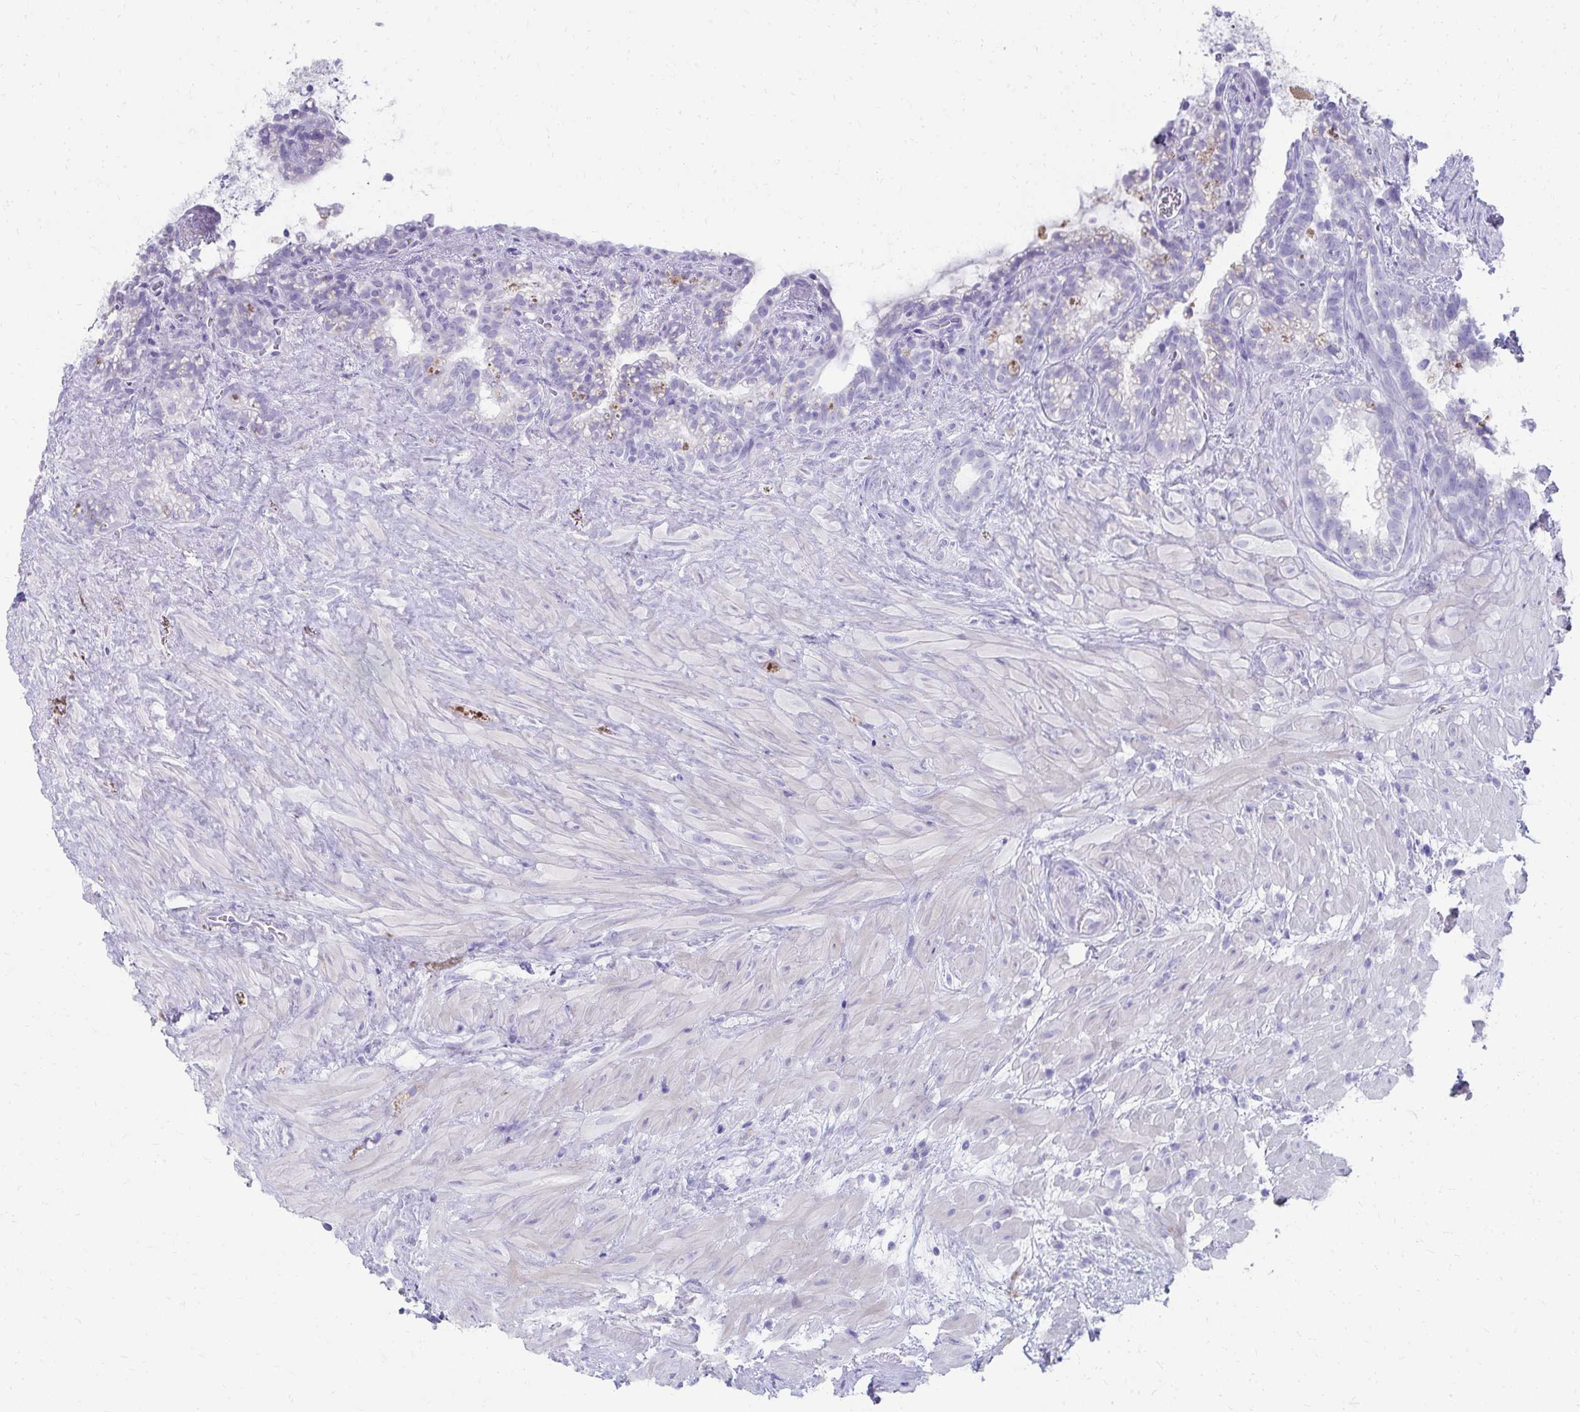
{"staining": {"intensity": "negative", "quantity": "none", "location": "none"}, "tissue": "seminal vesicle", "cell_type": "Glandular cells", "image_type": "normal", "snomed": [{"axis": "morphology", "description": "Normal tissue, NOS"}, {"axis": "topography", "description": "Seminal veicle"}], "caption": "Micrograph shows no protein positivity in glandular cells of unremarkable seminal vesicle. (DAB immunohistochemistry (IHC) visualized using brightfield microscopy, high magnification).", "gene": "SEC14L3", "patient": {"sex": "male", "age": 76}}